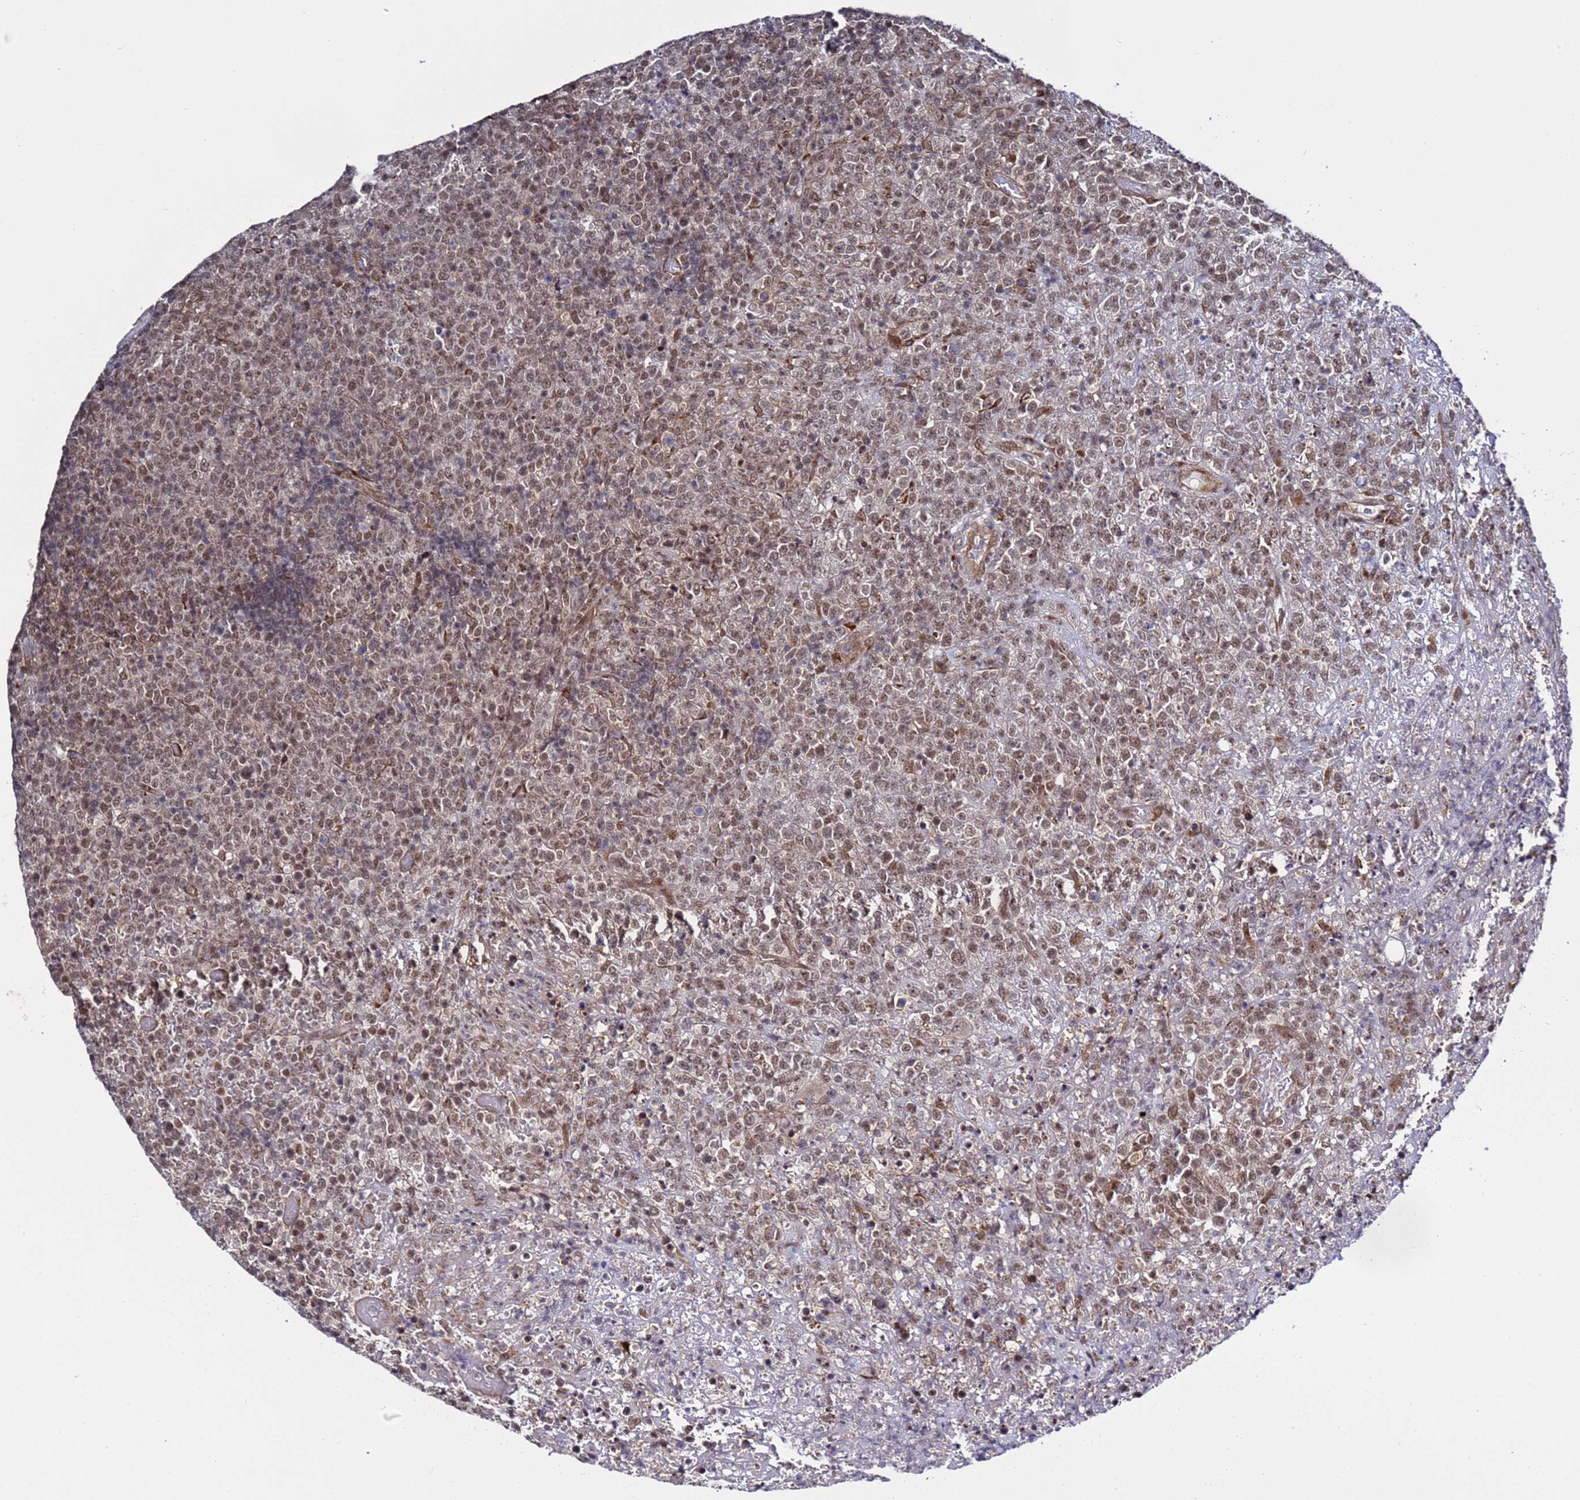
{"staining": {"intensity": "weak", "quantity": ">75%", "location": "nuclear"}, "tissue": "lymphoma", "cell_type": "Tumor cells", "image_type": "cancer", "snomed": [{"axis": "morphology", "description": "Malignant lymphoma, non-Hodgkin's type, High grade"}, {"axis": "topography", "description": "Colon"}], "caption": "Brown immunohistochemical staining in human malignant lymphoma, non-Hodgkin's type (high-grade) exhibits weak nuclear expression in about >75% of tumor cells. (brown staining indicates protein expression, while blue staining denotes nuclei).", "gene": "POLR2D", "patient": {"sex": "female", "age": 53}}